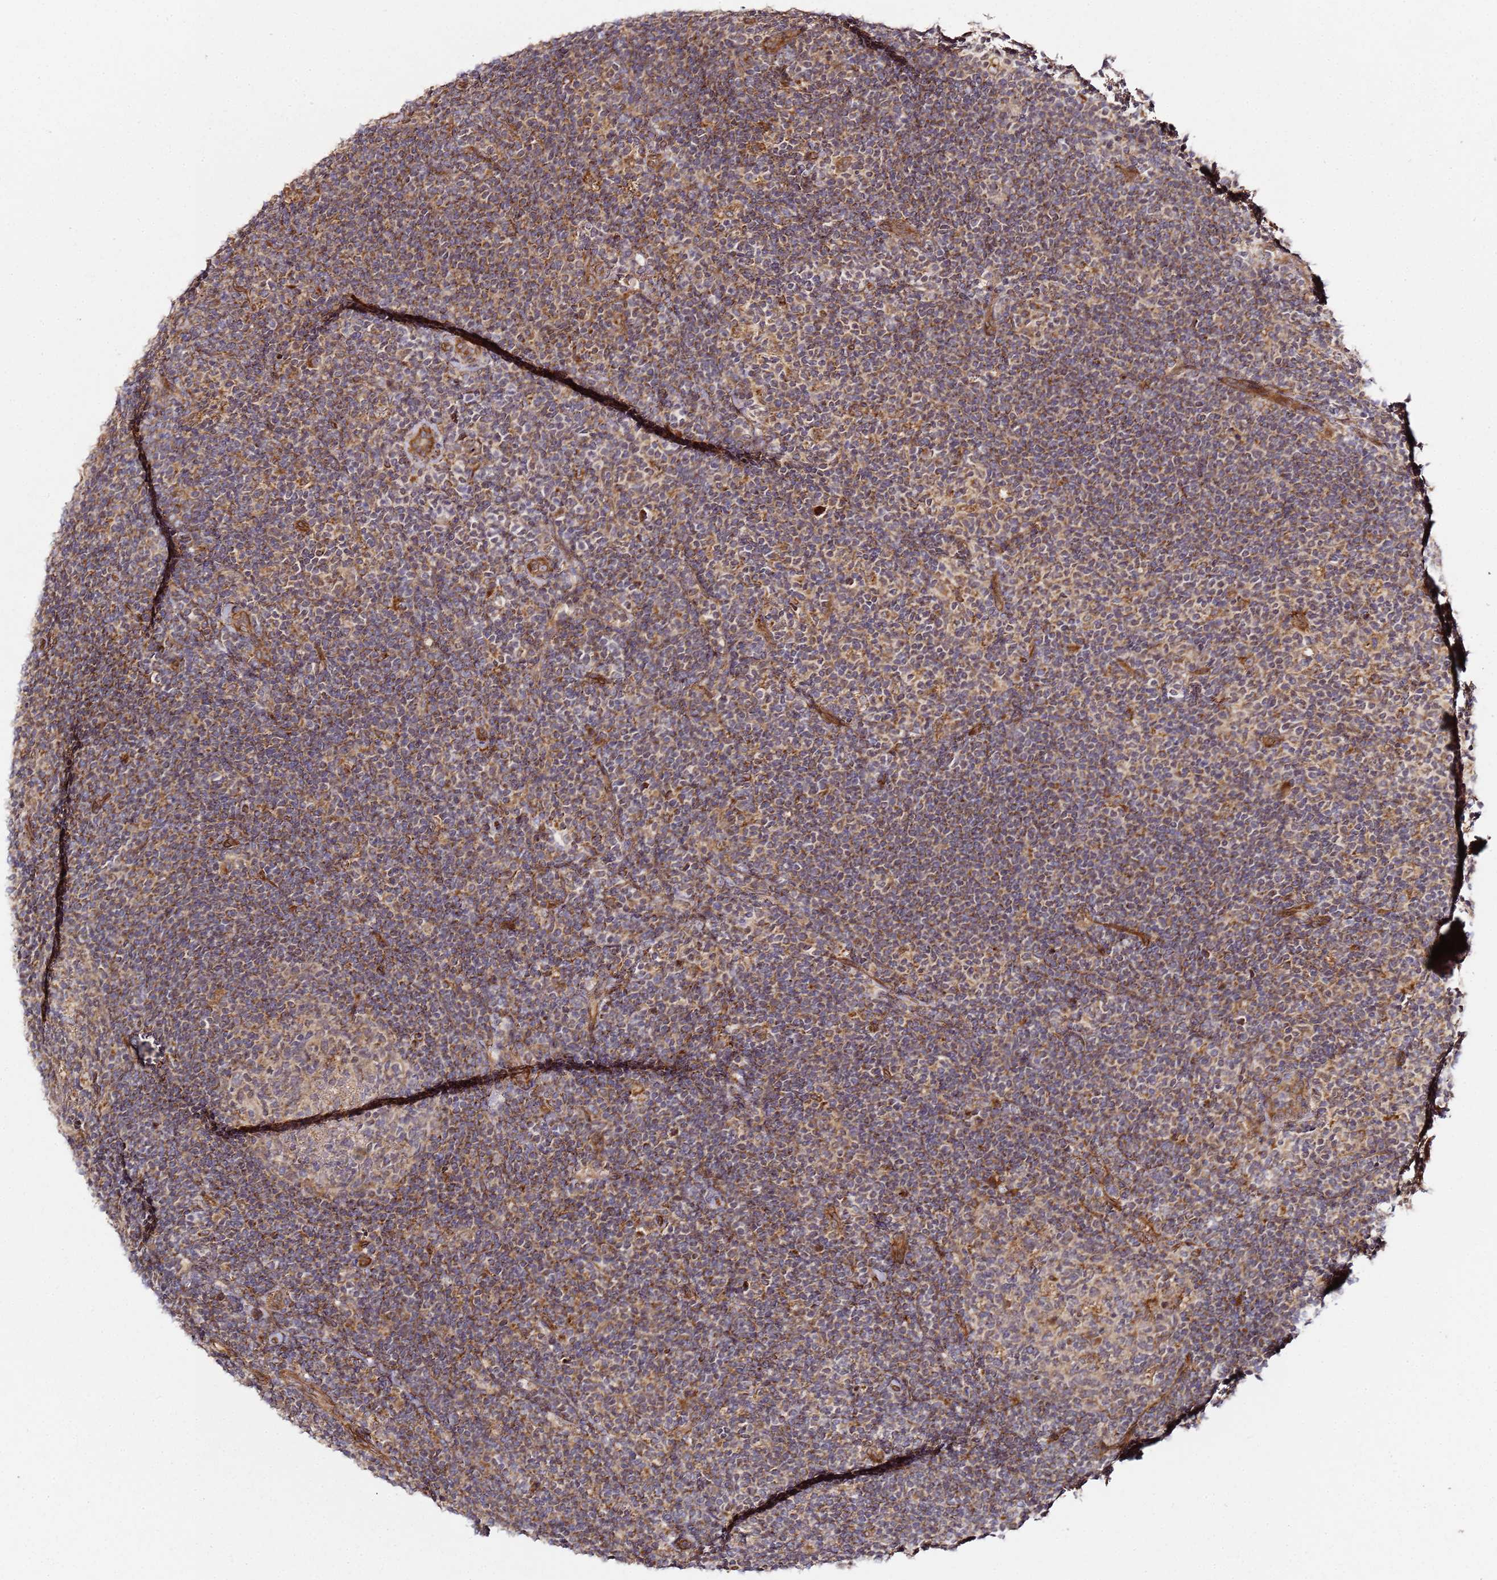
{"staining": {"intensity": "moderate", "quantity": "25%-75%", "location": "cytoplasmic/membranous"}, "tissue": "lymphoma", "cell_type": "Tumor cells", "image_type": "cancer", "snomed": [{"axis": "morphology", "description": "Hodgkin's disease, NOS"}, {"axis": "topography", "description": "Lymph node"}], "caption": "Immunohistochemical staining of lymphoma displays moderate cytoplasmic/membranous protein positivity in approximately 25%-75% of tumor cells.", "gene": "TM2D2", "patient": {"sex": "female", "age": 57}}